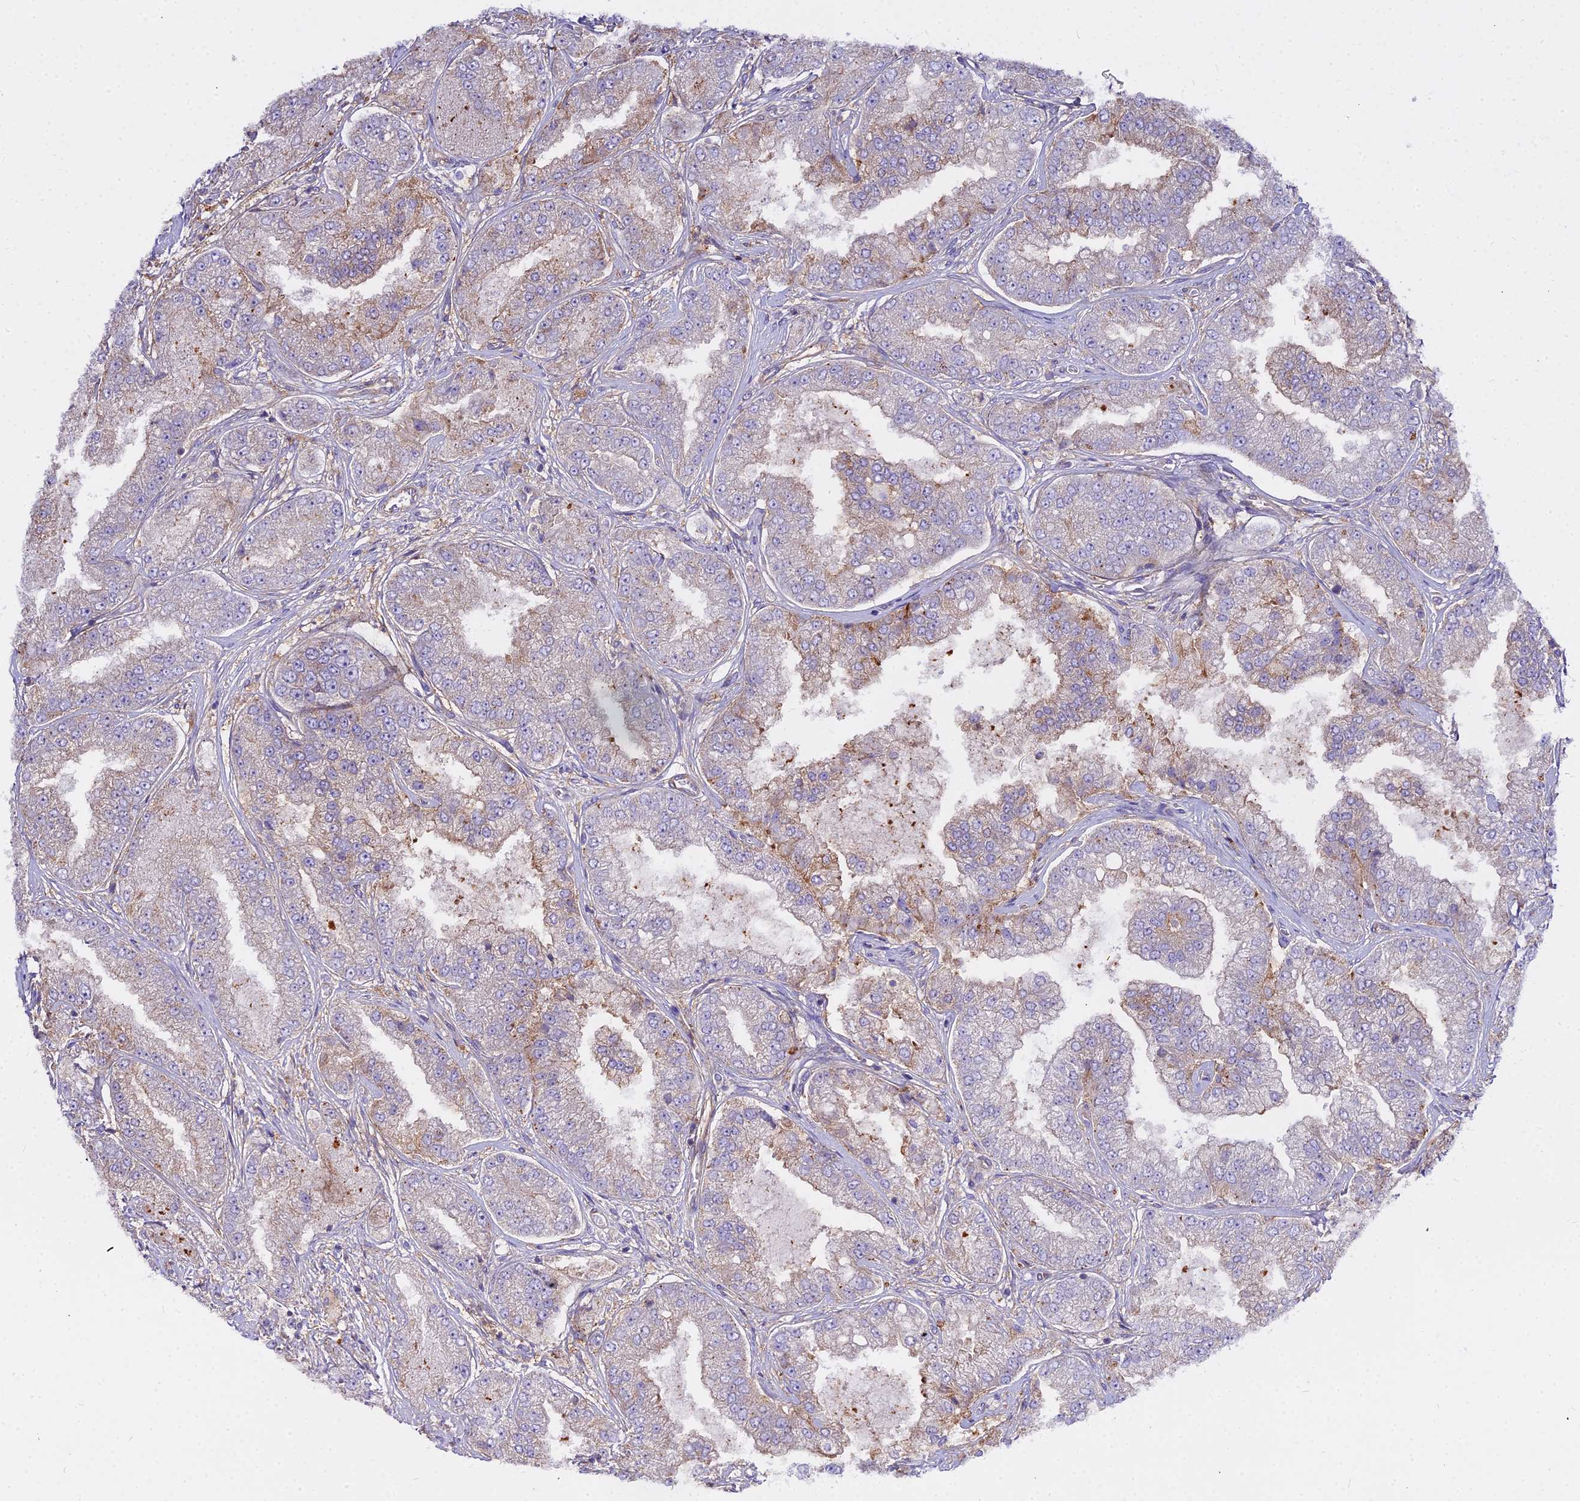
{"staining": {"intensity": "weak", "quantity": "<25%", "location": "cytoplasmic/membranous"}, "tissue": "prostate cancer", "cell_type": "Tumor cells", "image_type": "cancer", "snomed": [{"axis": "morphology", "description": "Adenocarcinoma, High grade"}, {"axis": "topography", "description": "Prostate"}], "caption": "Prostate high-grade adenocarcinoma stained for a protein using IHC displays no staining tumor cells.", "gene": "GLYAT", "patient": {"sex": "male", "age": 71}}